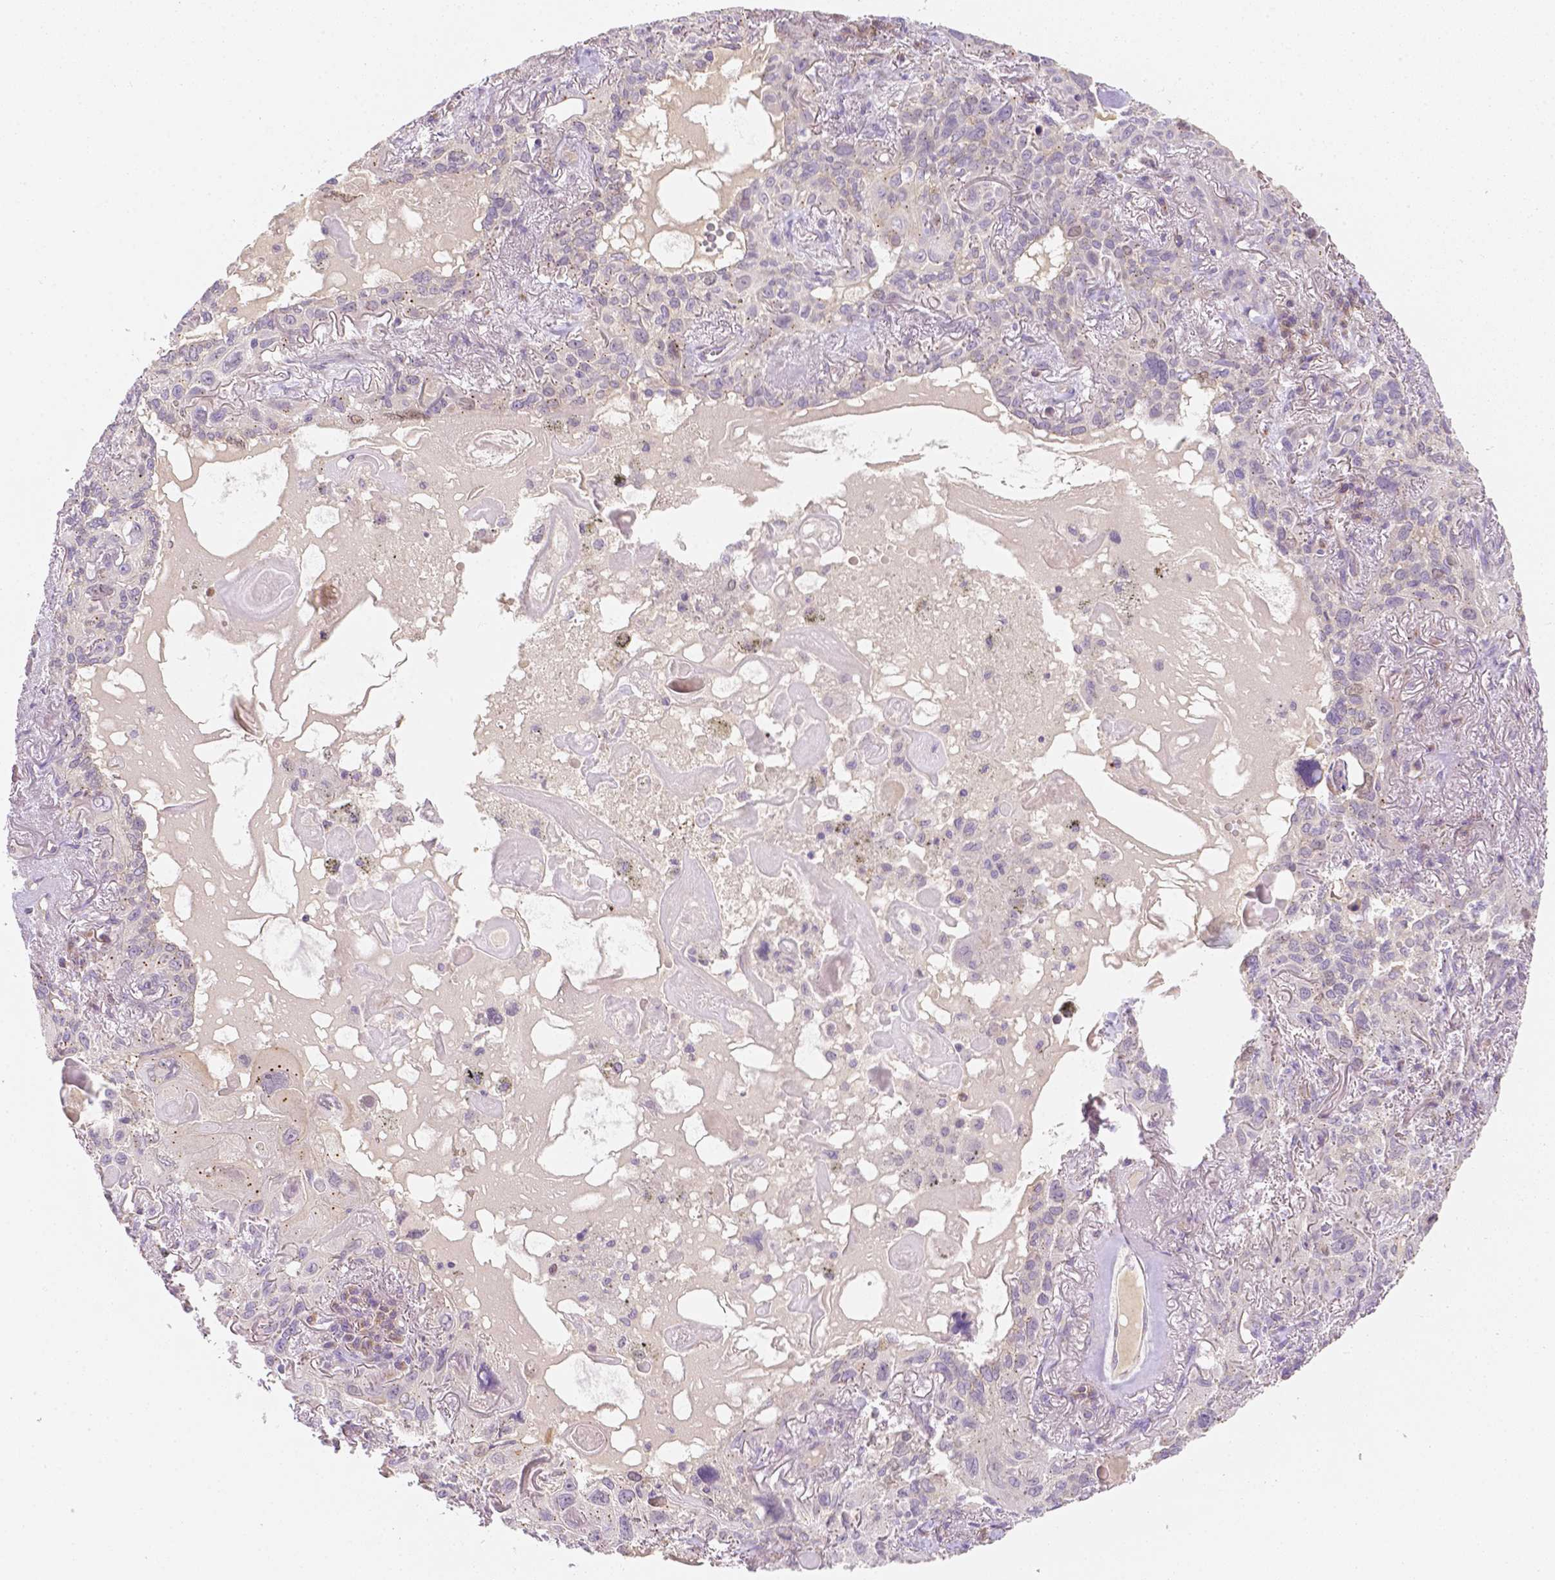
{"staining": {"intensity": "weak", "quantity": "<25%", "location": "cytoplasmic/membranous"}, "tissue": "lung cancer", "cell_type": "Tumor cells", "image_type": "cancer", "snomed": [{"axis": "morphology", "description": "Squamous cell carcinoma, NOS"}, {"axis": "topography", "description": "Lung"}], "caption": "Tumor cells show no significant protein staining in lung squamous cell carcinoma. Nuclei are stained in blue.", "gene": "C10orf67", "patient": {"sex": "male", "age": 79}}